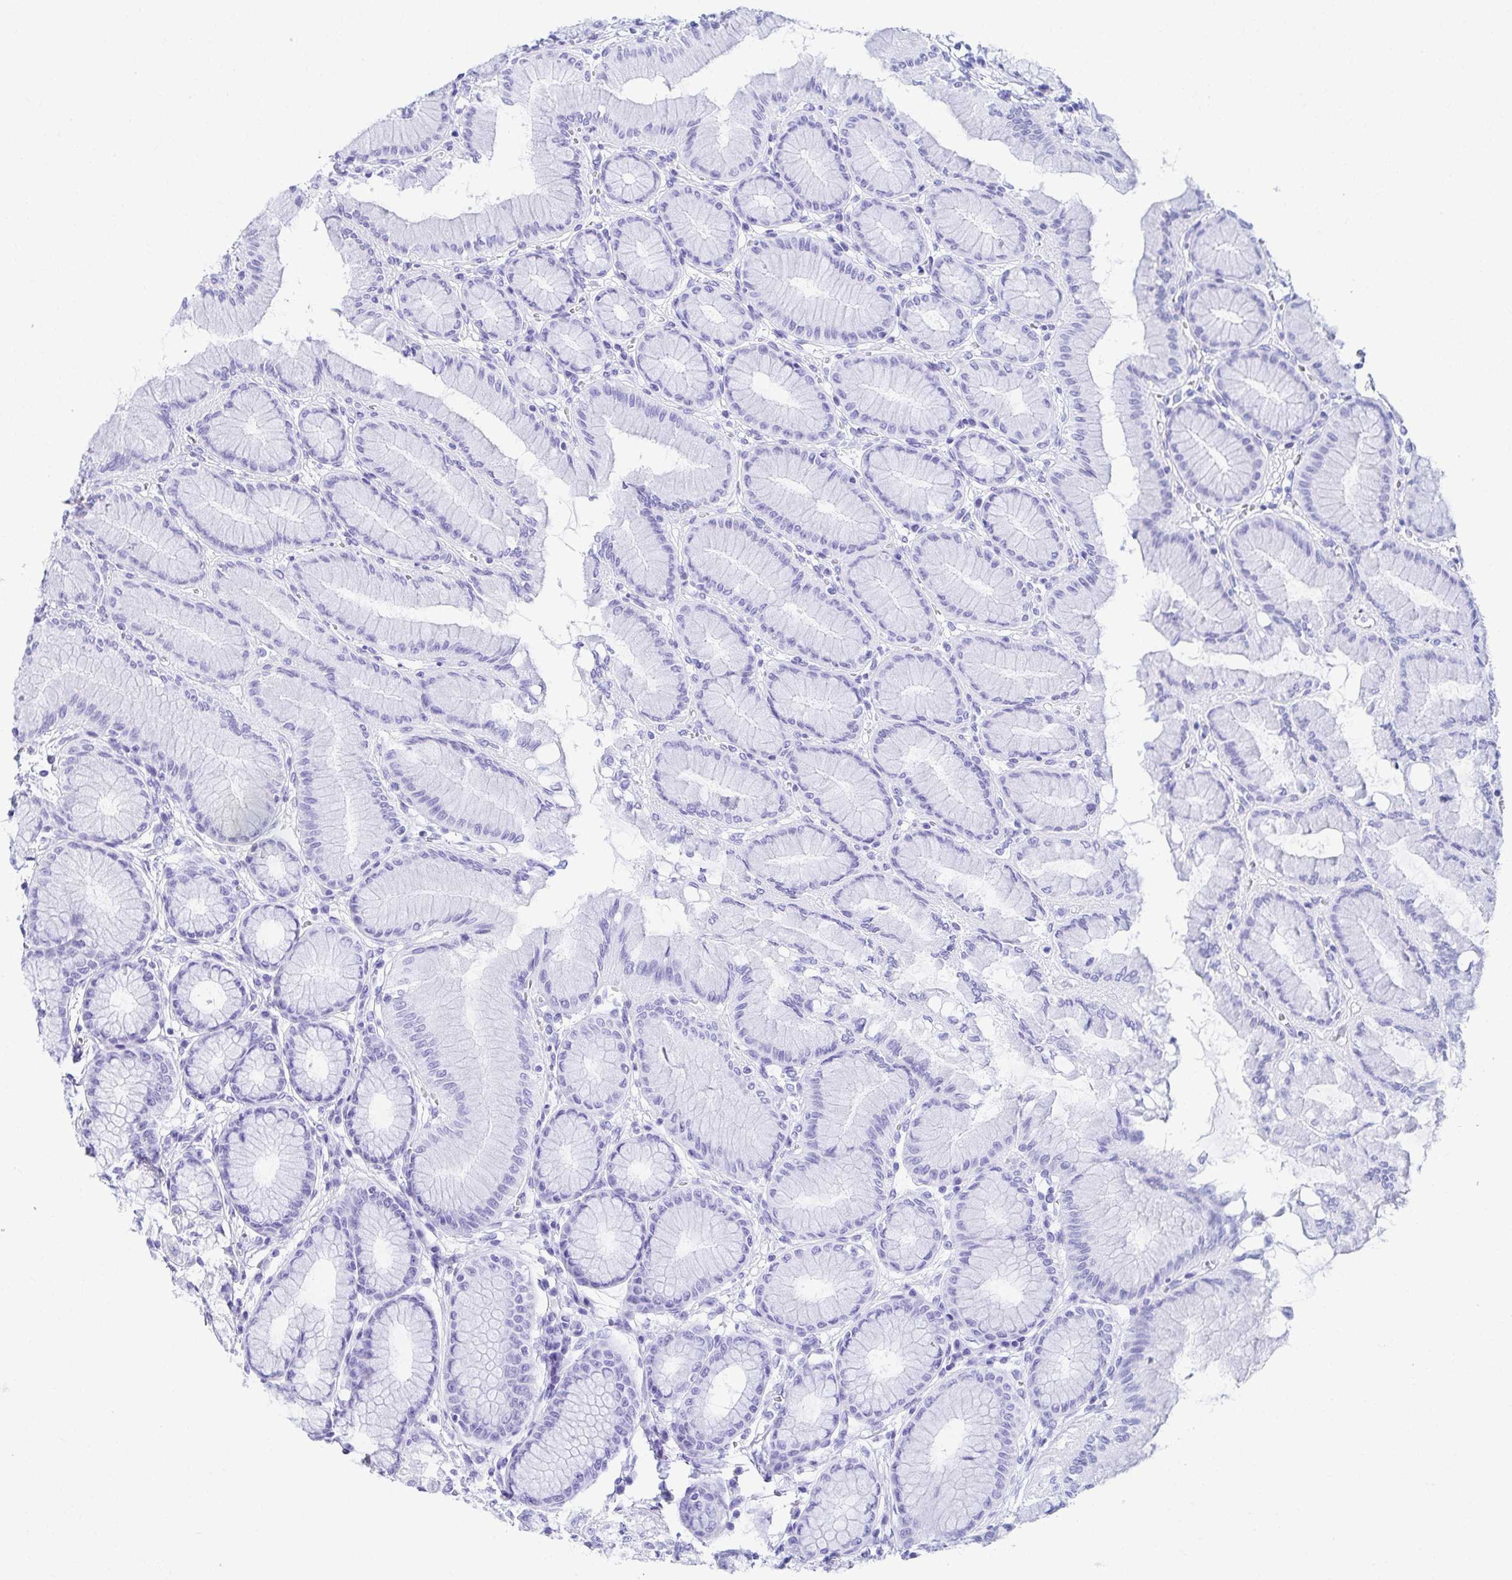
{"staining": {"intensity": "negative", "quantity": "none", "location": "none"}, "tissue": "stomach", "cell_type": "Glandular cells", "image_type": "normal", "snomed": [{"axis": "morphology", "description": "Normal tissue, NOS"}, {"axis": "topography", "description": "Stomach"}, {"axis": "topography", "description": "Stomach, lower"}], "caption": "Immunohistochemistry image of normal stomach stained for a protein (brown), which demonstrates no expression in glandular cells. (Brightfield microscopy of DAB (3,3'-diaminobenzidine) immunohistochemistry (IHC) at high magnification).", "gene": "DPEP3", "patient": {"sex": "male", "age": 76}}